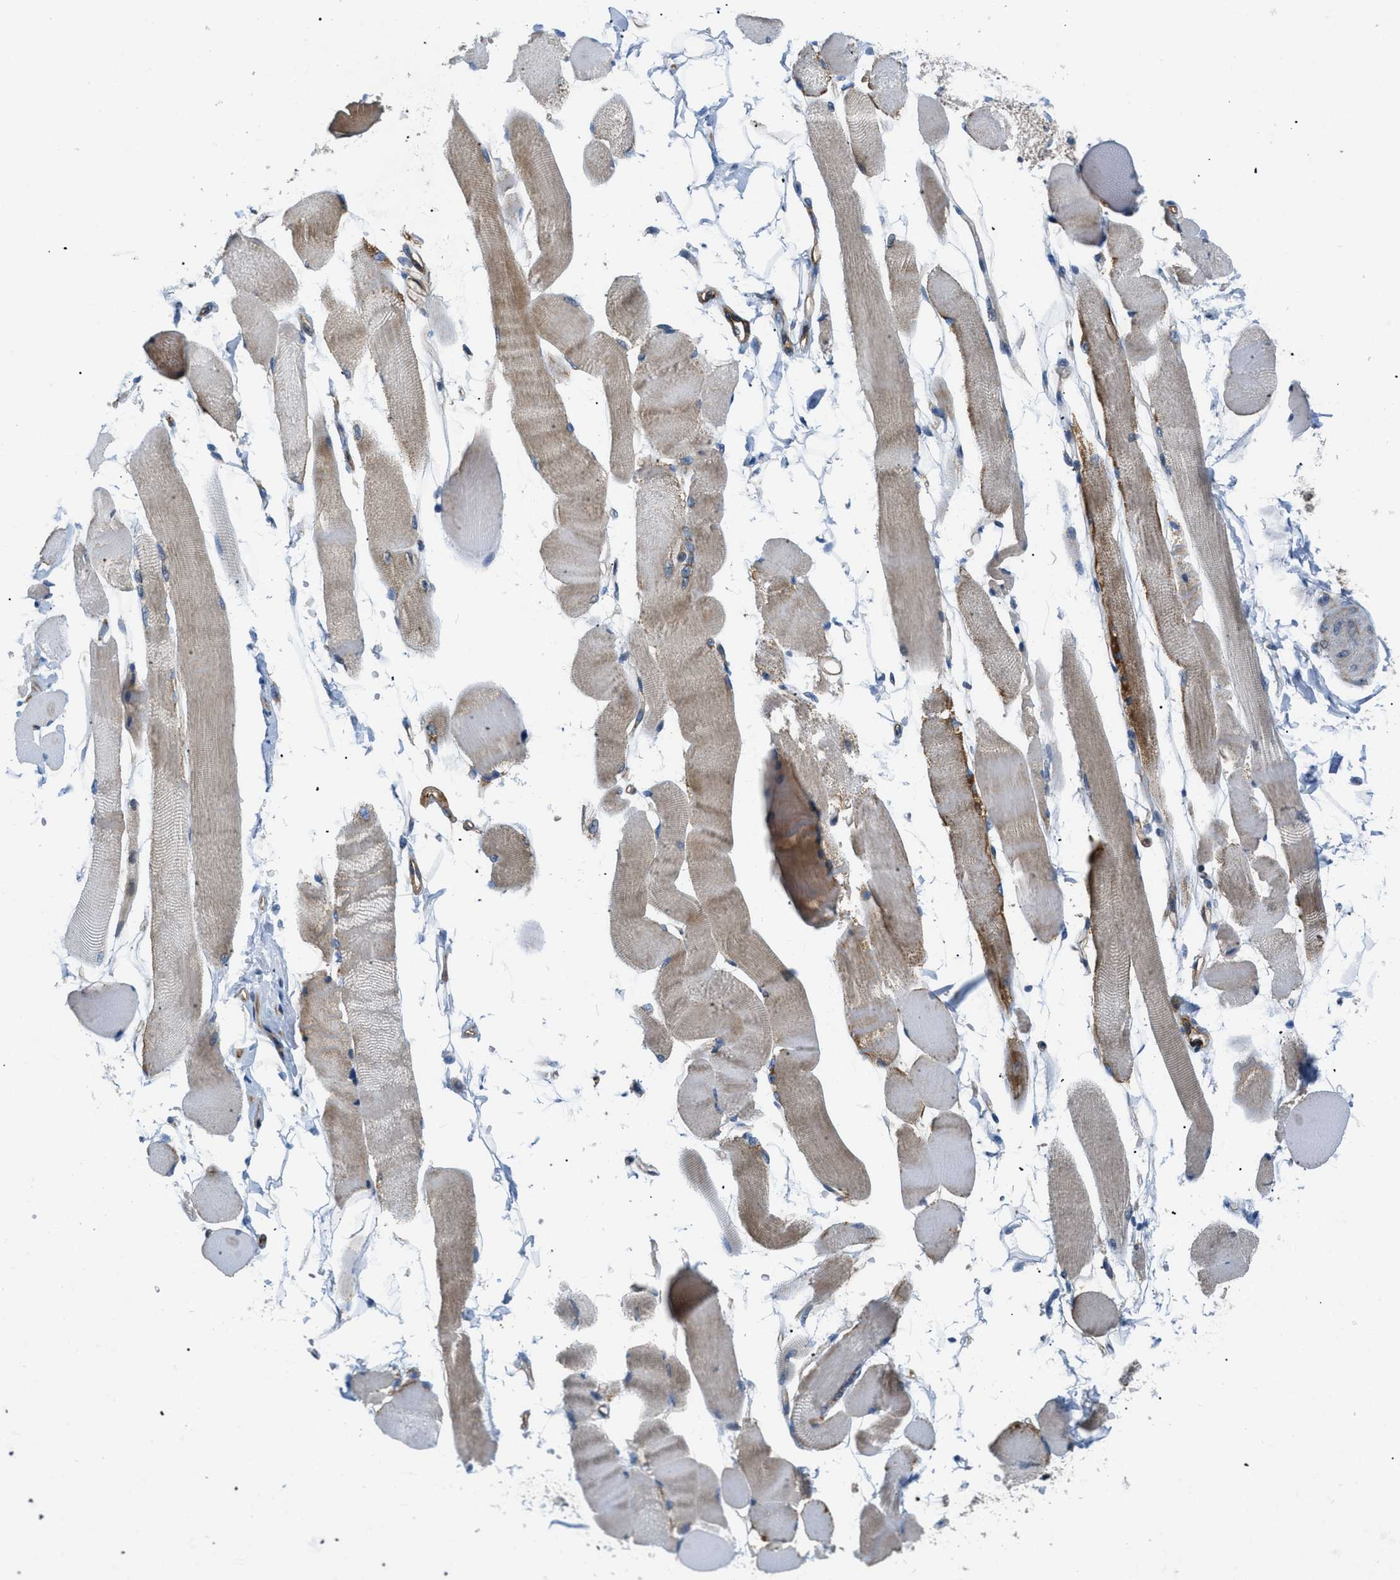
{"staining": {"intensity": "weak", "quantity": "25%-75%", "location": "cytoplasmic/membranous"}, "tissue": "skeletal muscle", "cell_type": "Myocytes", "image_type": "normal", "snomed": [{"axis": "morphology", "description": "Normal tissue, NOS"}, {"axis": "topography", "description": "Skeletal muscle"}, {"axis": "topography", "description": "Peripheral nerve tissue"}], "caption": "Immunohistochemistry (IHC) (DAB (3,3'-diaminobenzidine)) staining of unremarkable skeletal muscle displays weak cytoplasmic/membranous protein positivity in approximately 25%-75% of myocytes. (Brightfield microscopy of DAB IHC at high magnification).", "gene": "ATP2A3", "patient": {"sex": "female", "age": 84}}